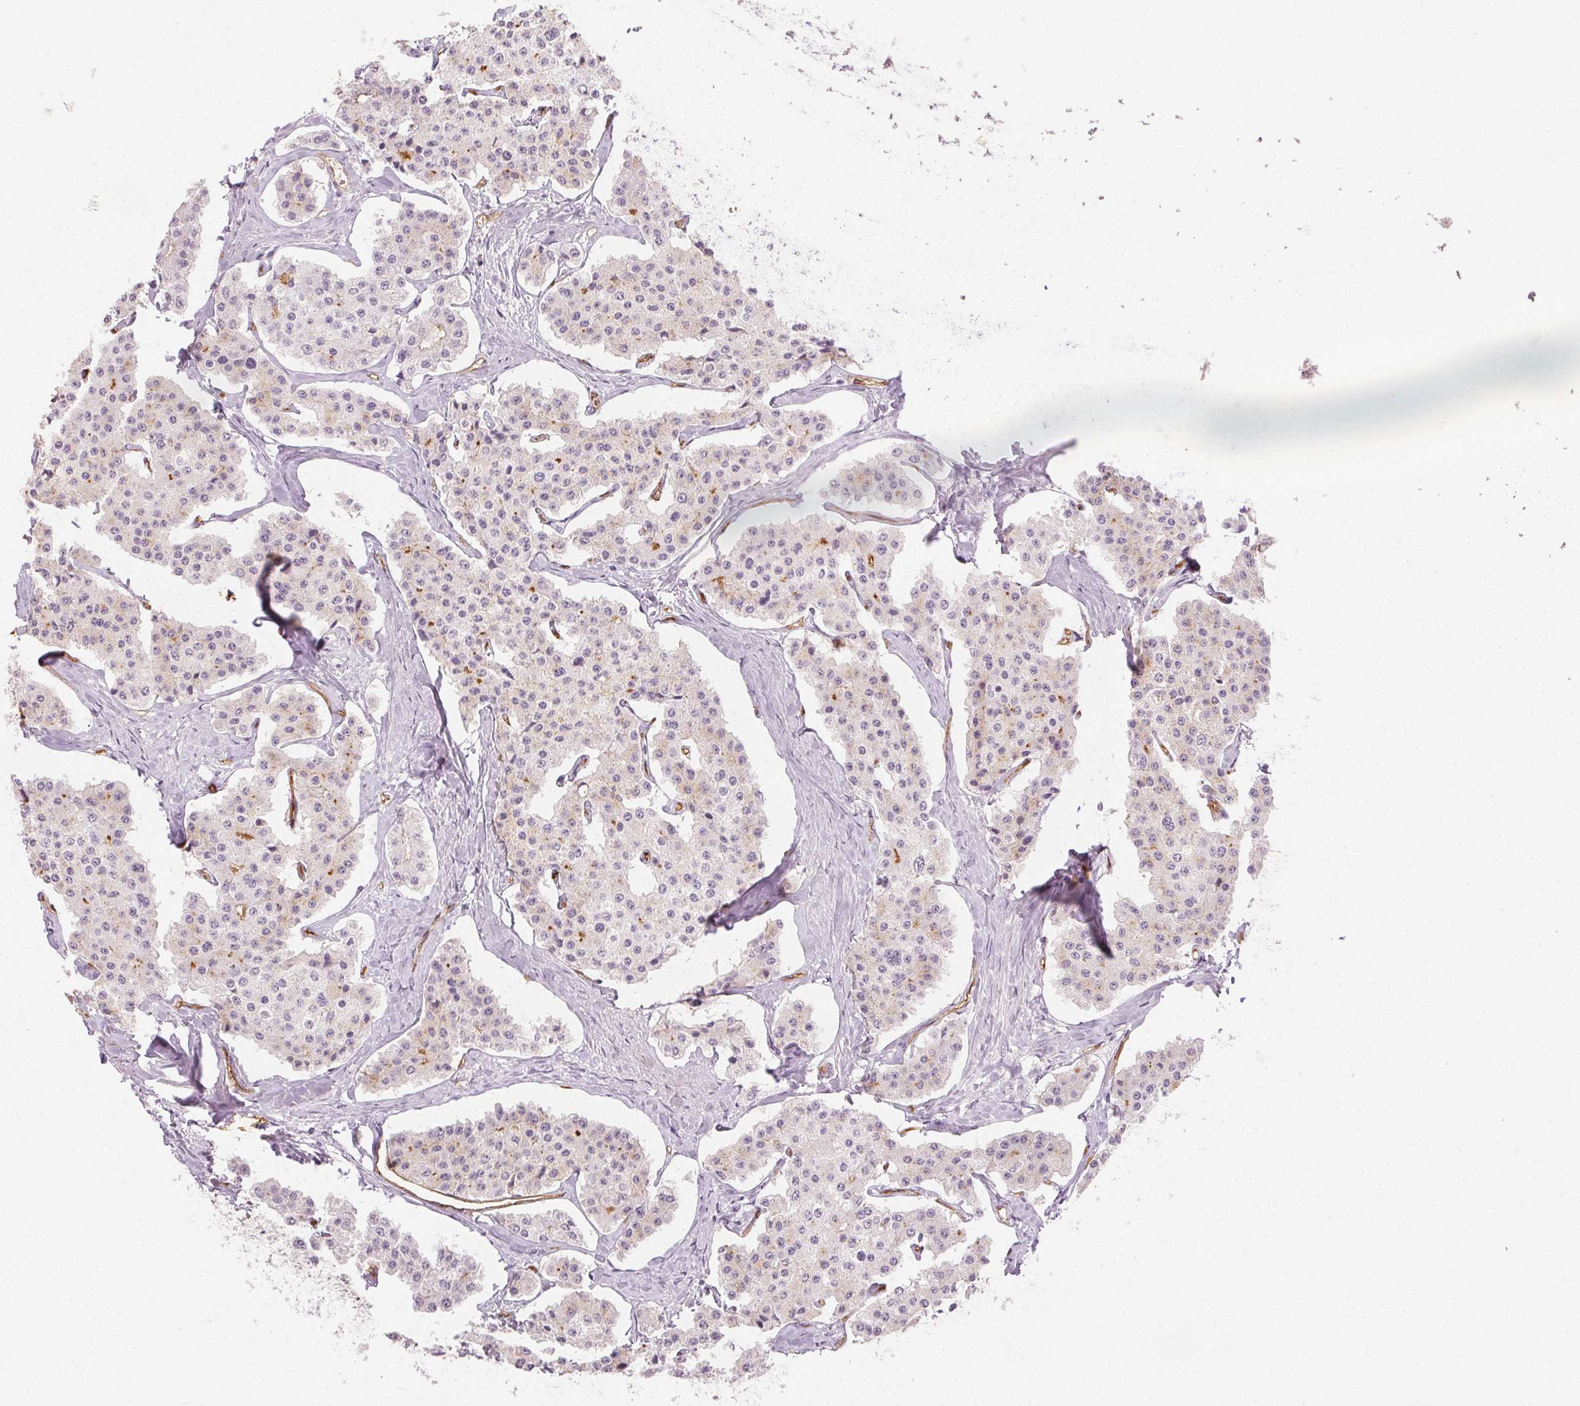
{"staining": {"intensity": "negative", "quantity": "none", "location": "none"}, "tissue": "carcinoid", "cell_type": "Tumor cells", "image_type": "cancer", "snomed": [{"axis": "morphology", "description": "Carcinoid, malignant, NOS"}, {"axis": "topography", "description": "Small intestine"}], "caption": "A high-resolution histopathology image shows immunohistochemistry staining of malignant carcinoid, which shows no significant staining in tumor cells.", "gene": "PODXL", "patient": {"sex": "female", "age": 65}}